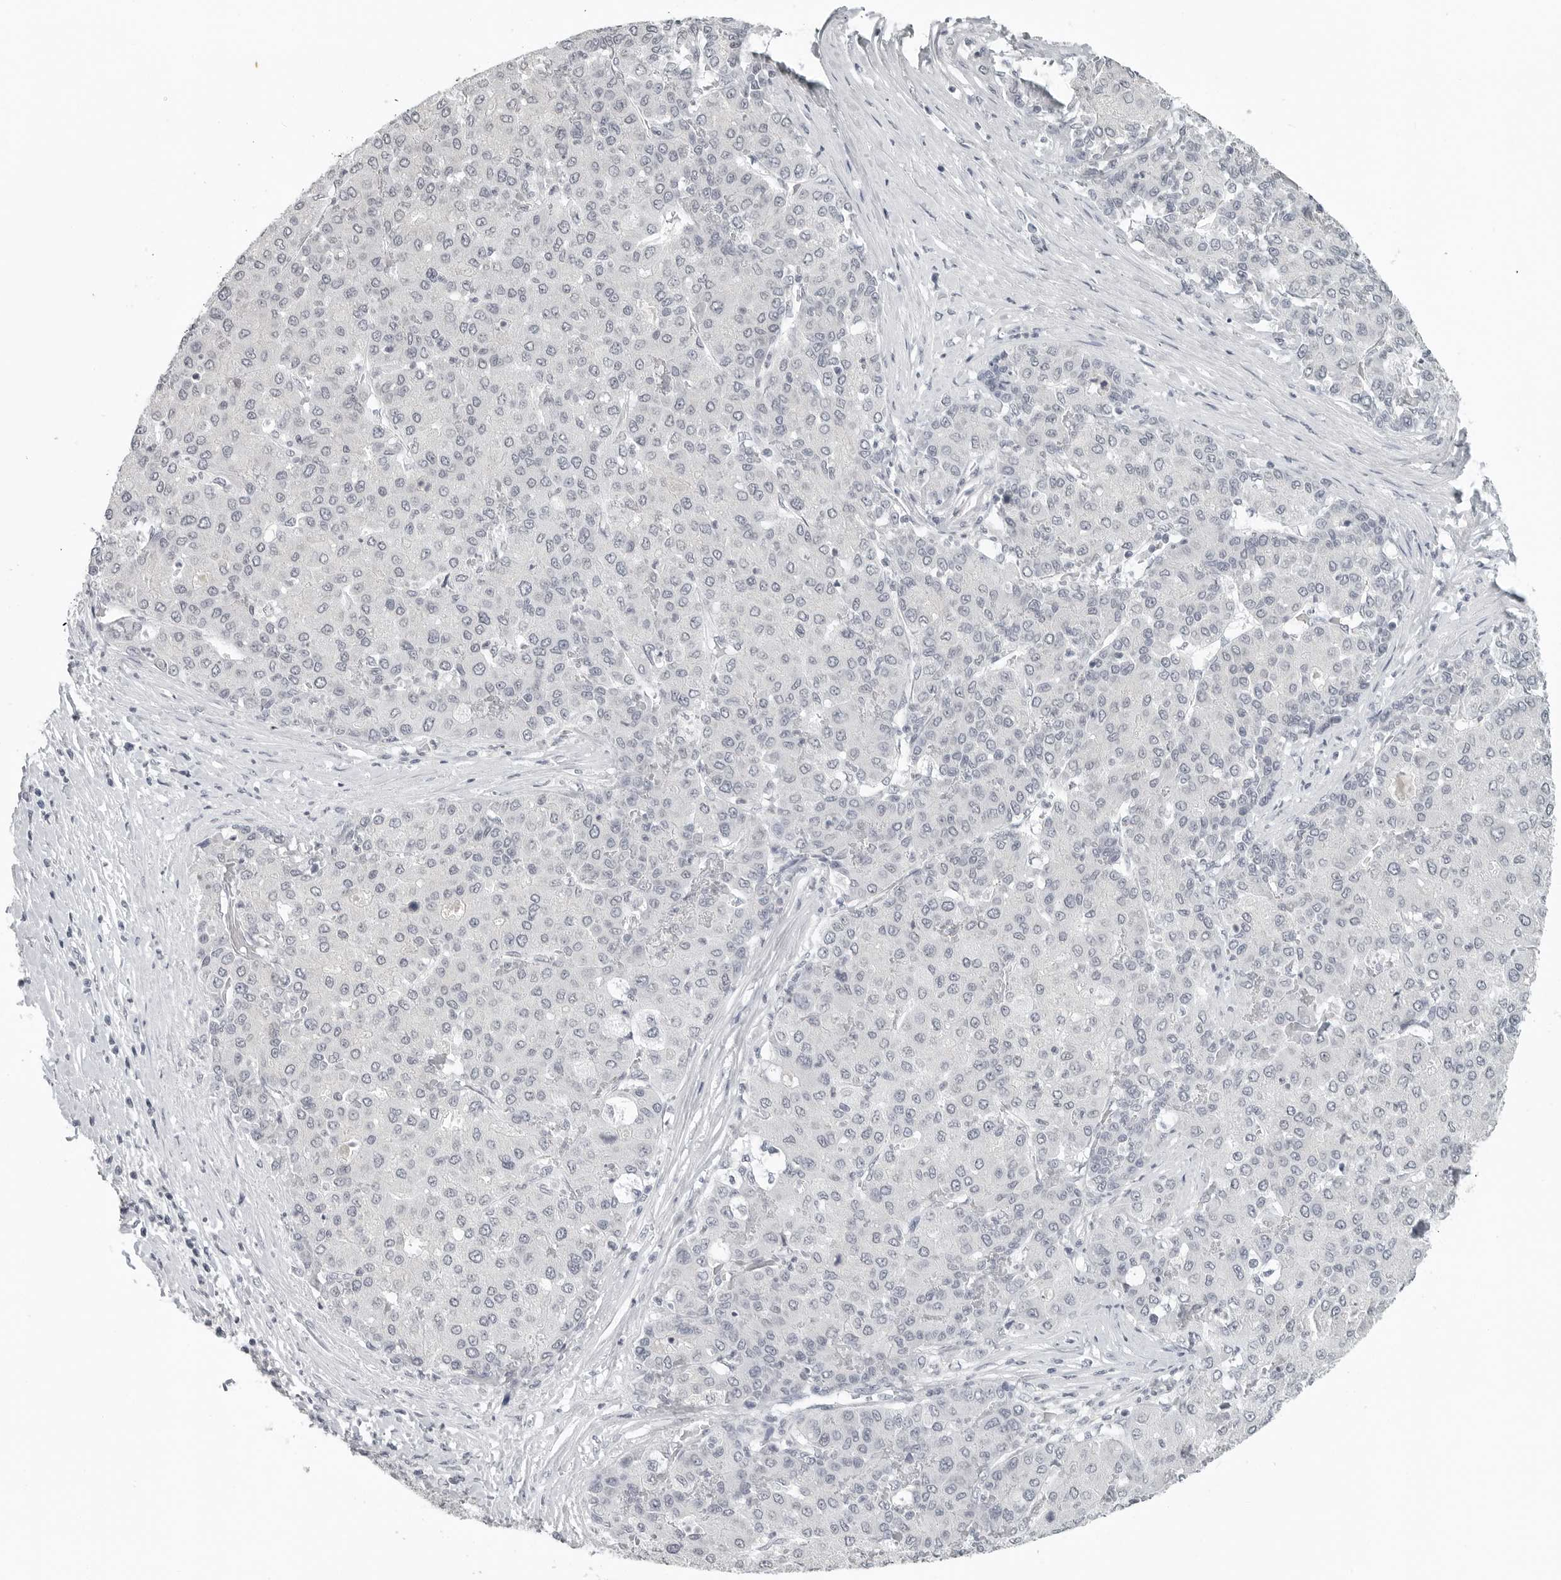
{"staining": {"intensity": "negative", "quantity": "none", "location": "none"}, "tissue": "liver cancer", "cell_type": "Tumor cells", "image_type": "cancer", "snomed": [{"axis": "morphology", "description": "Carcinoma, Hepatocellular, NOS"}, {"axis": "topography", "description": "Liver"}], "caption": "An IHC micrograph of liver cancer is shown. There is no staining in tumor cells of liver cancer.", "gene": "BPIFA1", "patient": {"sex": "male", "age": 65}}